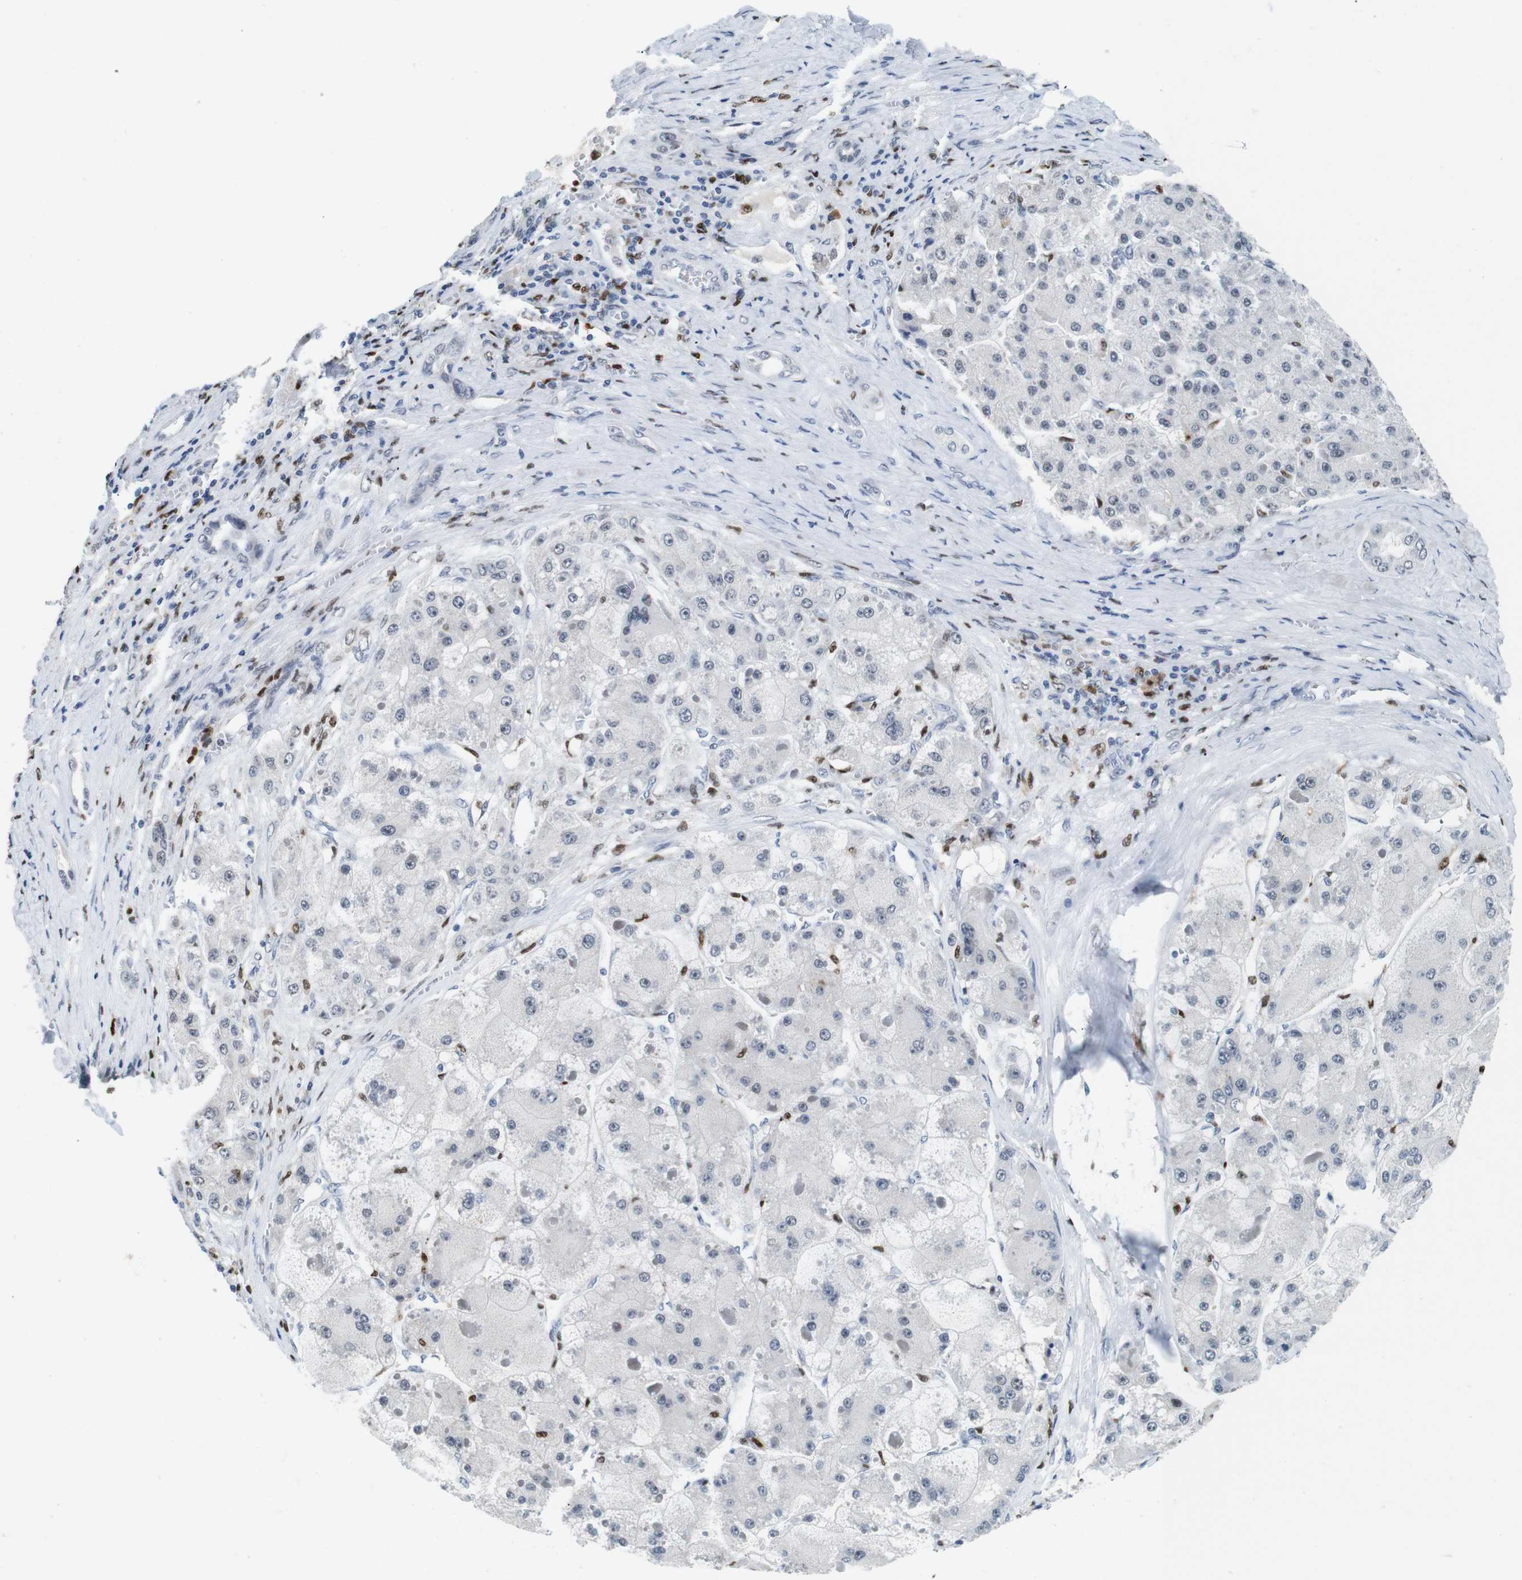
{"staining": {"intensity": "negative", "quantity": "none", "location": "none"}, "tissue": "liver cancer", "cell_type": "Tumor cells", "image_type": "cancer", "snomed": [{"axis": "morphology", "description": "Carcinoma, Hepatocellular, NOS"}, {"axis": "topography", "description": "Liver"}], "caption": "An immunohistochemistry histopathology image of liver cancer is shown. There is no staining in tumor cells of liver cancer. (DAB immunohistochemistry with hematoxylin counter stain).", "gene": "IRF8", "patient": {"sex": "female", "age": 73}}